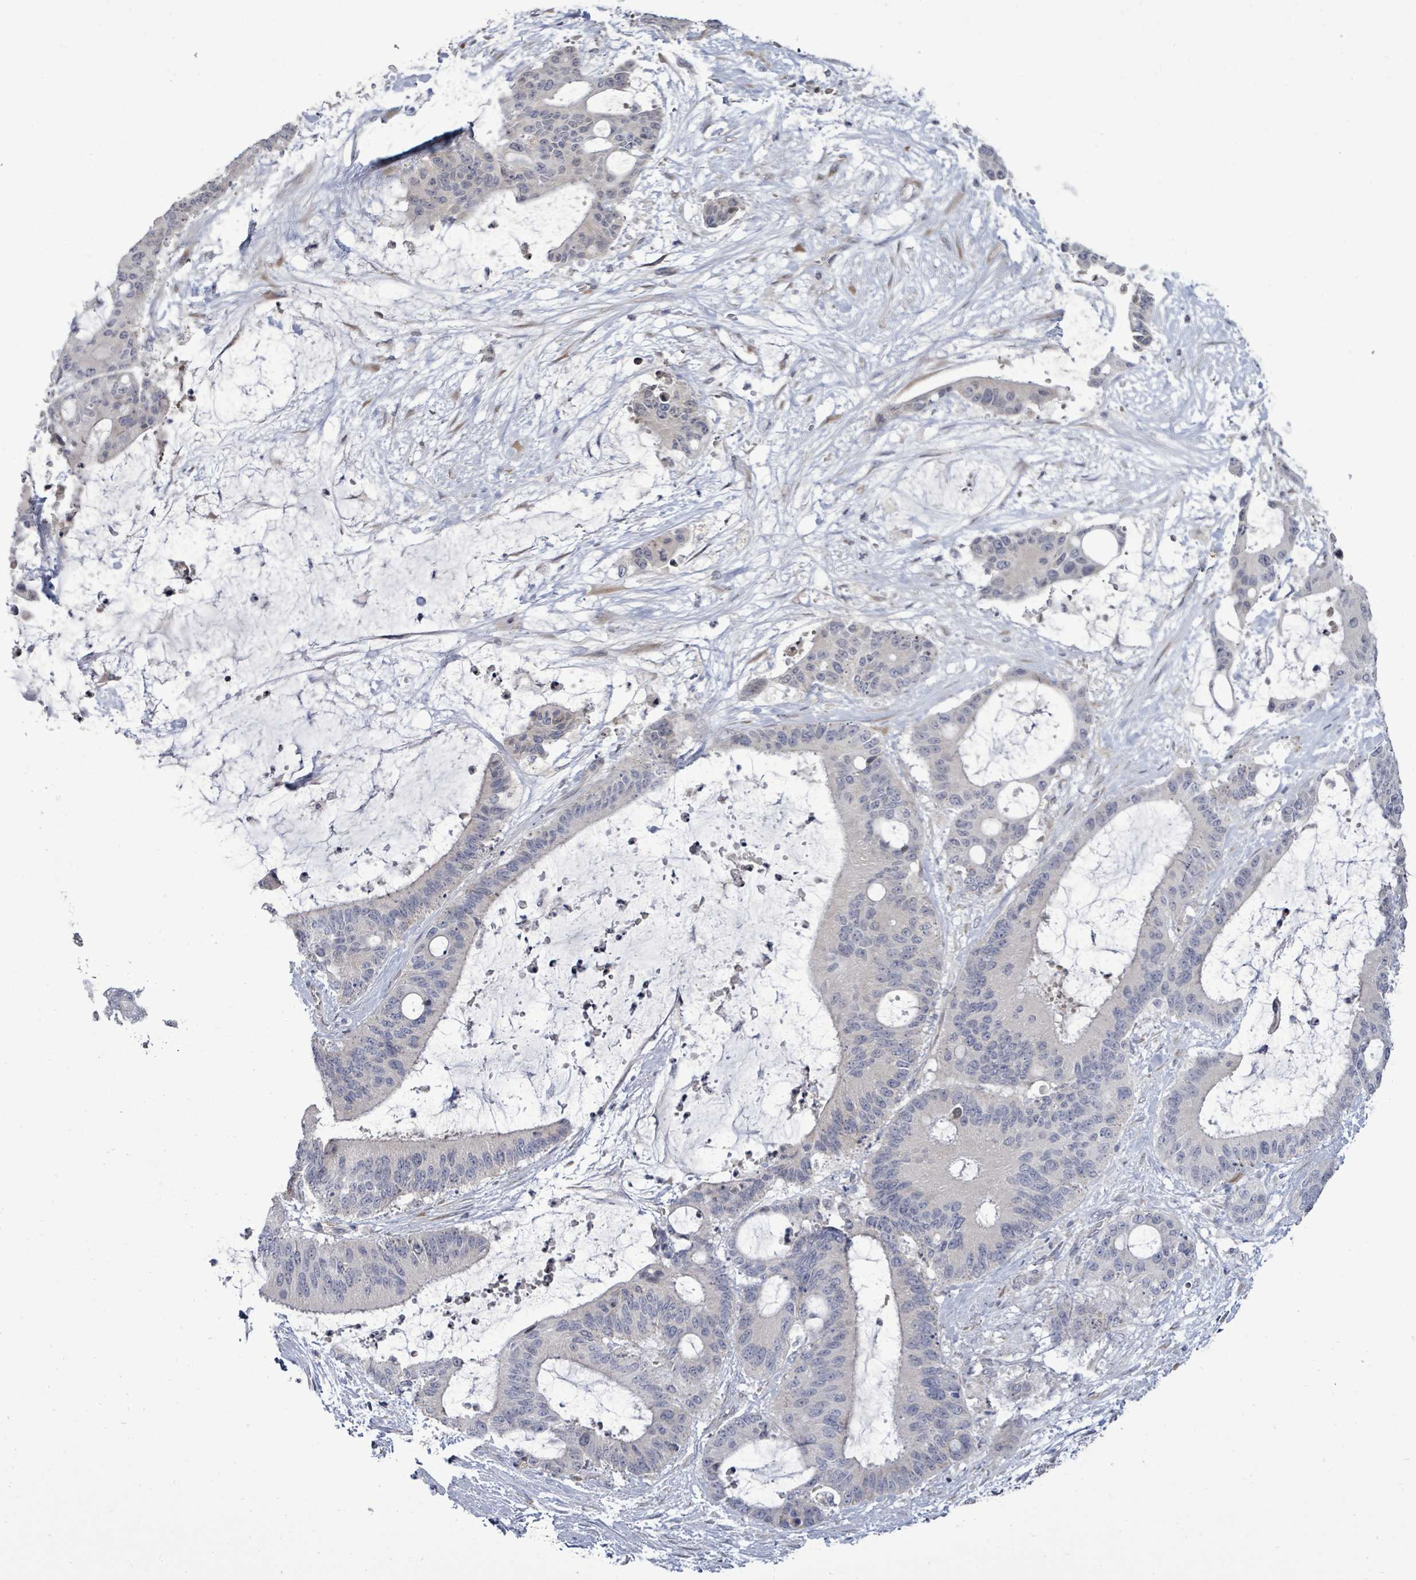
{"staining": {"intensity": "negative", "quantity": "none", "location": "none"}, "tissue": "liver cancer", "cell_type": "Tumor cells", "image_type": "cancer", "snomed": [{"axis": "morphology", "description": "Normal tissue, NOS"}, {"axis": "morphology", "description": "Cholangiocarcinoma"}, {"axis": "topography", "description": "Liver"}, {"axis": "topography", "description": "Peripheral nerve tissue"}], "caption": "Immunohistochemistry micrograph of liver cancer stained for a protein (brown), which demonstrates no expression in tumor cells. (DAB immunohistochemistry (IHC), high magnification).", "gene": "POMGNT2", "patient": {"sex": "female", "age": 73}}